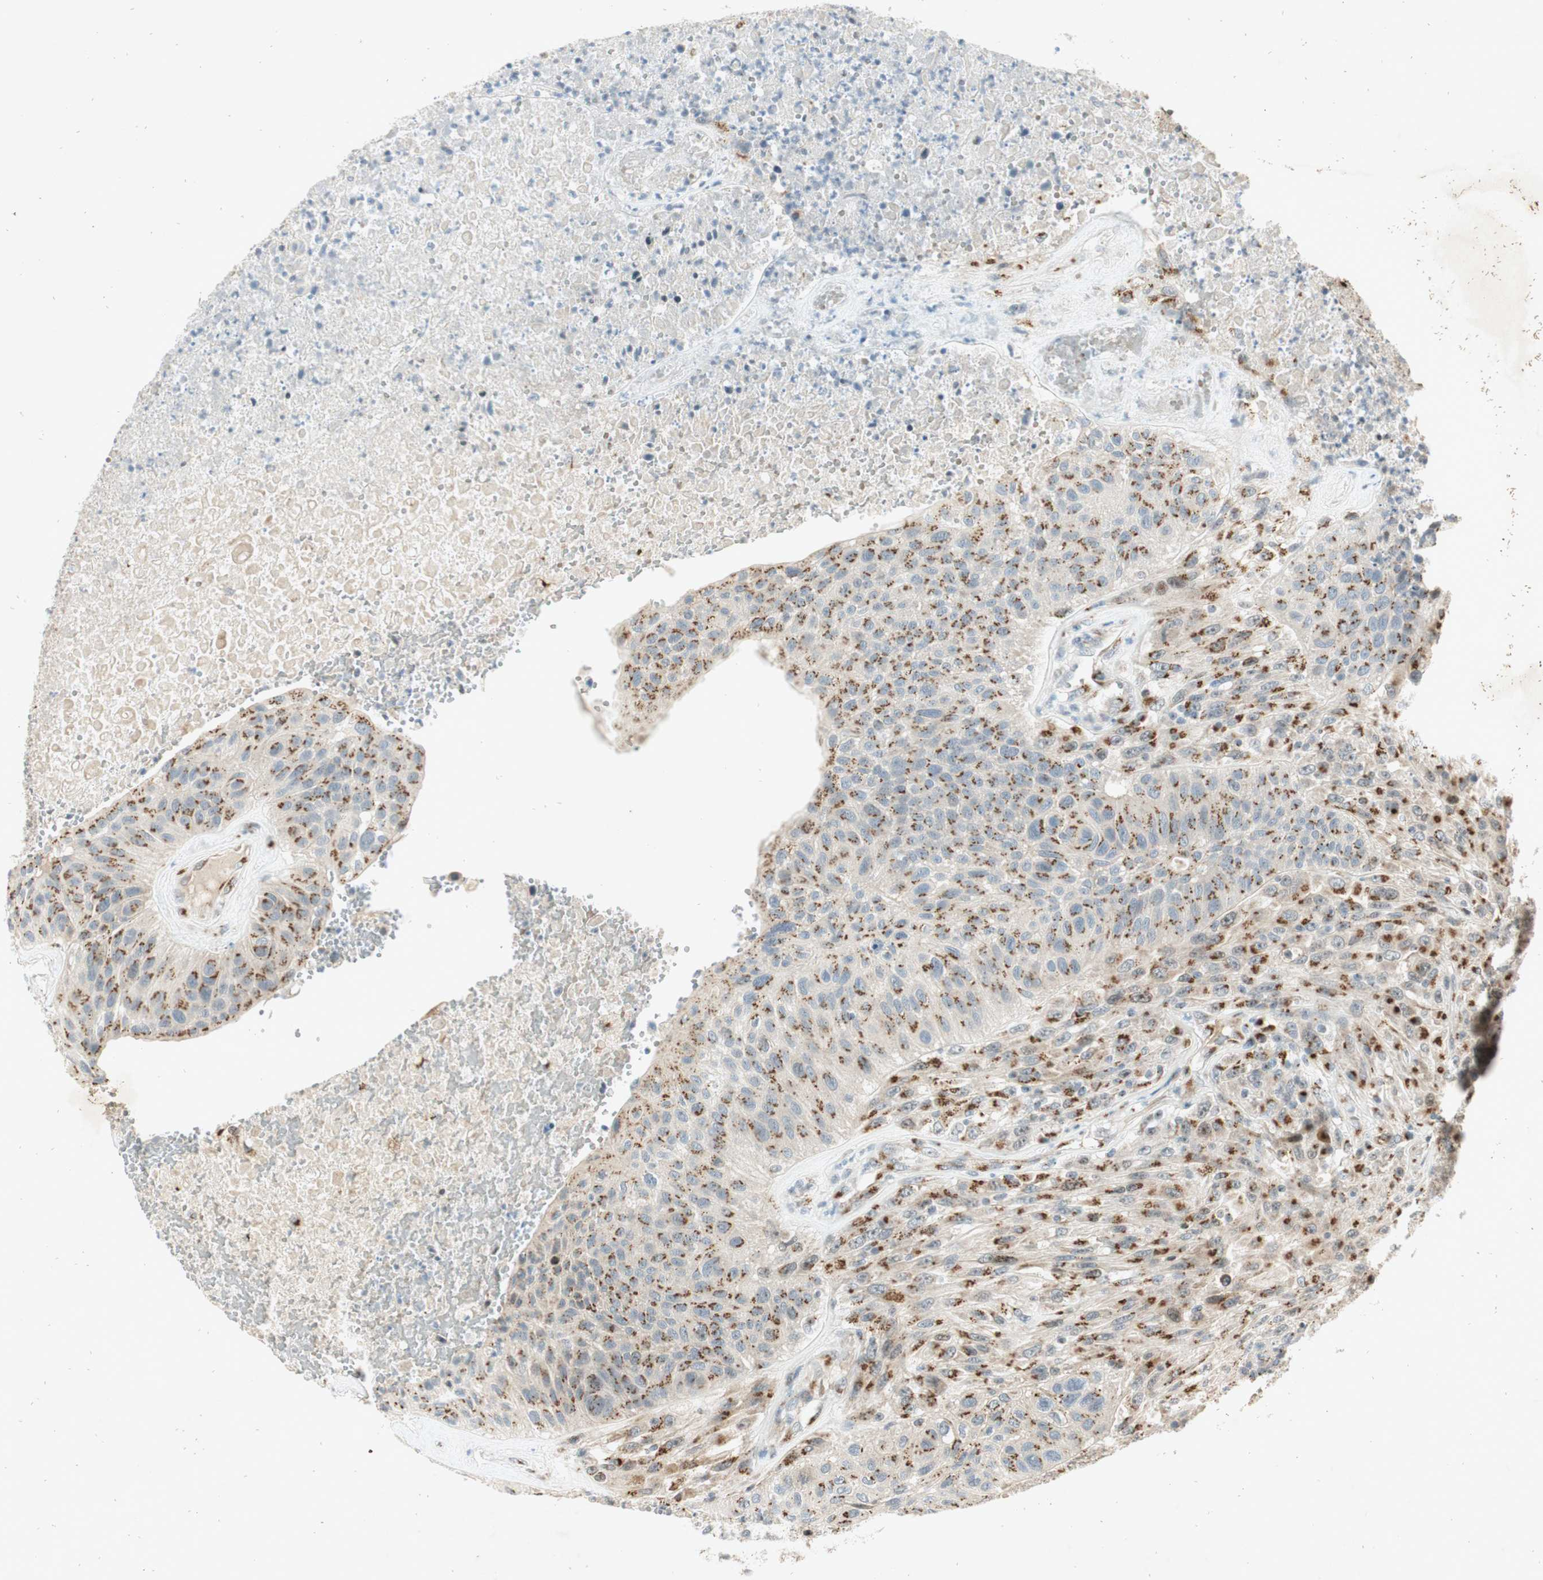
{"staining": {"intensity": "moderate", "quantity": ">75%", "location": "cytoplasmic/membranous"}, "tissue": "urothelial cancer", "cell_type": "Tumor cells", "image_type": "cancer", "snomed": [{"axis": "morphology", "description": "Urothelial carcinoma, High grade"}, {"axis": "topography", "description": "Urinary bladder"}], "caption": "IHC staining of urothelial cancer, which exhibits medium levels of moderate cytoplasmic/membranous expression in about >75% of tumor cells indicating moderate cytoplasmic/membranous protein positivity. The staining was performed using DAB (brown) for protein detection and nuclei were counterstained in hematoxylin (blue).", "gene": "NEO1", "patient": {"sex": "male", "age": 66}}